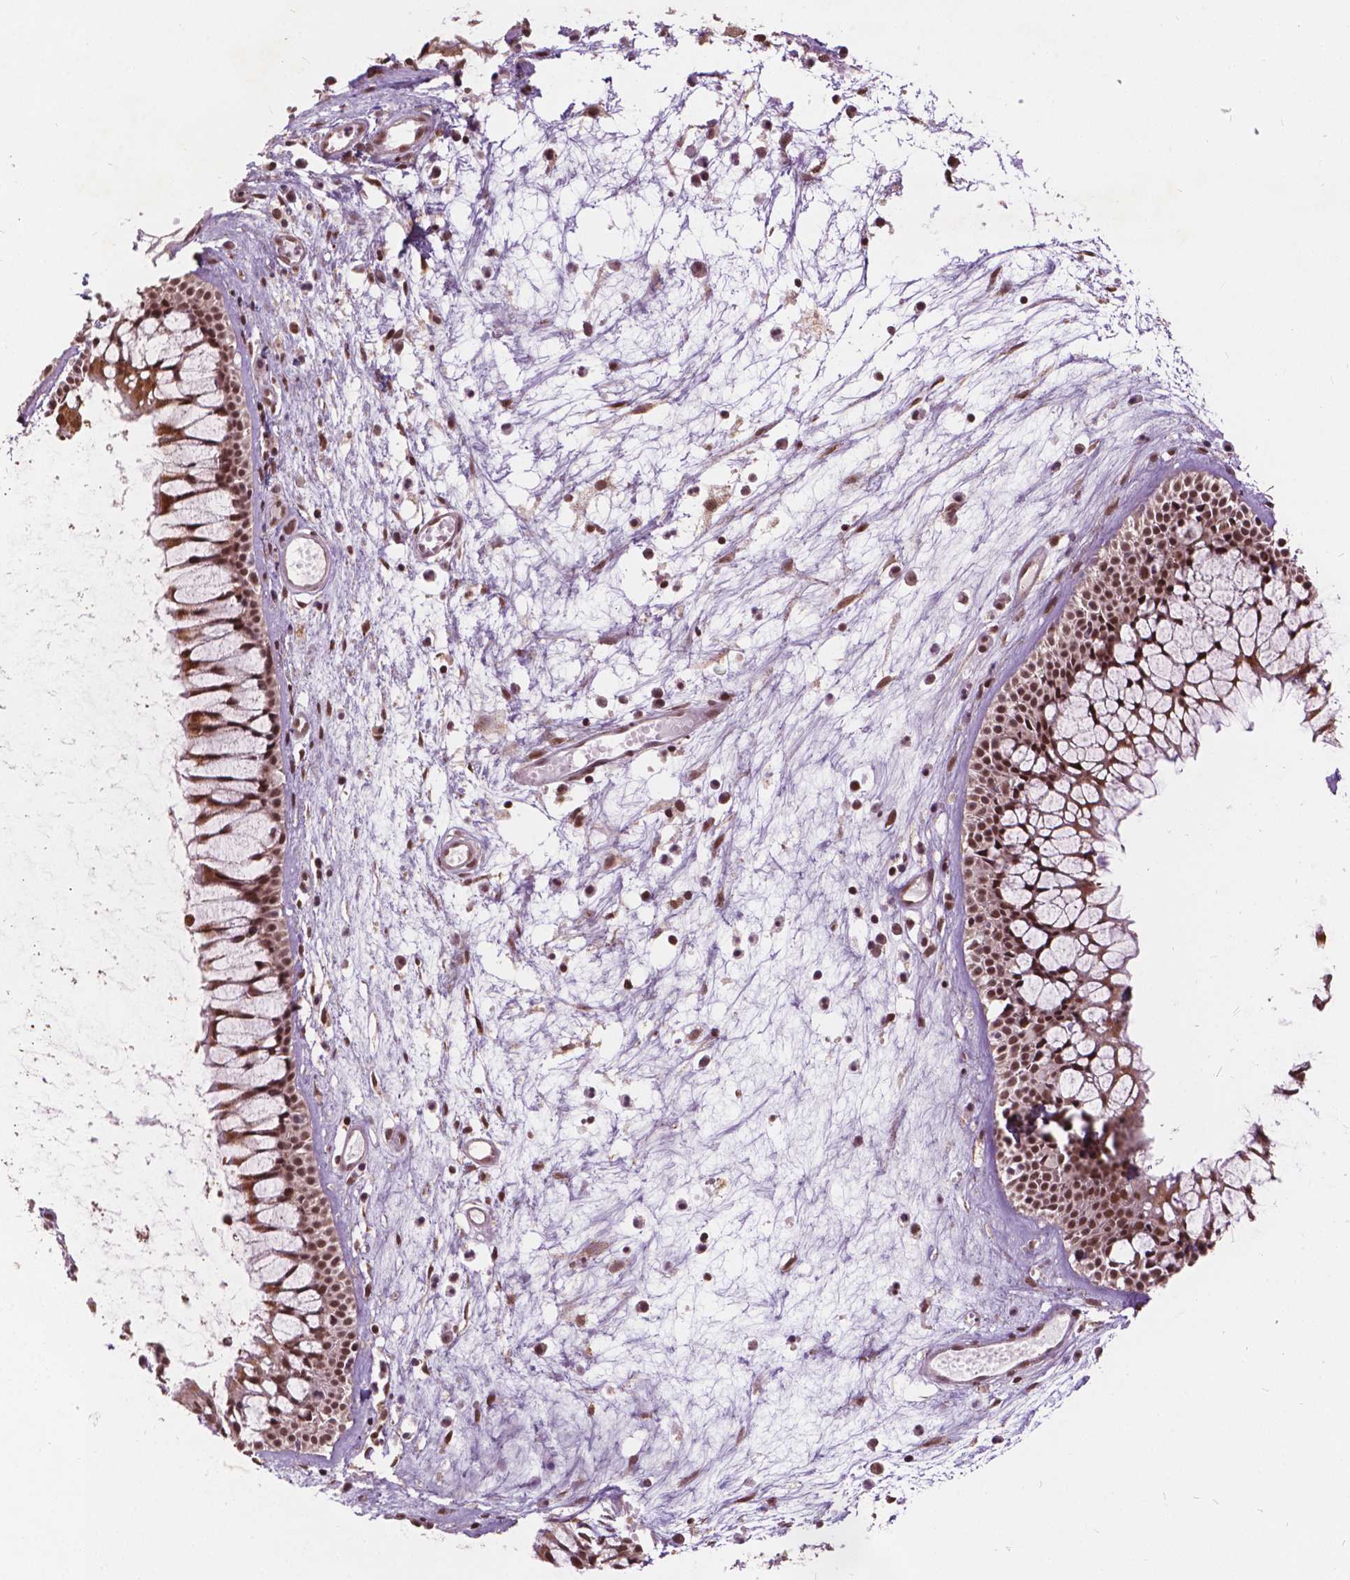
{"staining": {"intensity": "strong", "quantity": ">75%", "location": "nuclear"}, "tissue": "nasopharynx", "cell_type": "Respiratory epithelial cells", "image_type": "normal", "snomed": [{"axis": "morphology", "description": "Normal tissue, NOS"}, {"axis": "topography", "description": "Nasopharynx"}], "caption": "Unremarkable nasopharynx shows strong nuclear expression in about >75% of respiratory epithelial cells, visualized by immunohistochemistry.", "gene": "GPS2", "patient": {"sex": "male", "age": 31}}